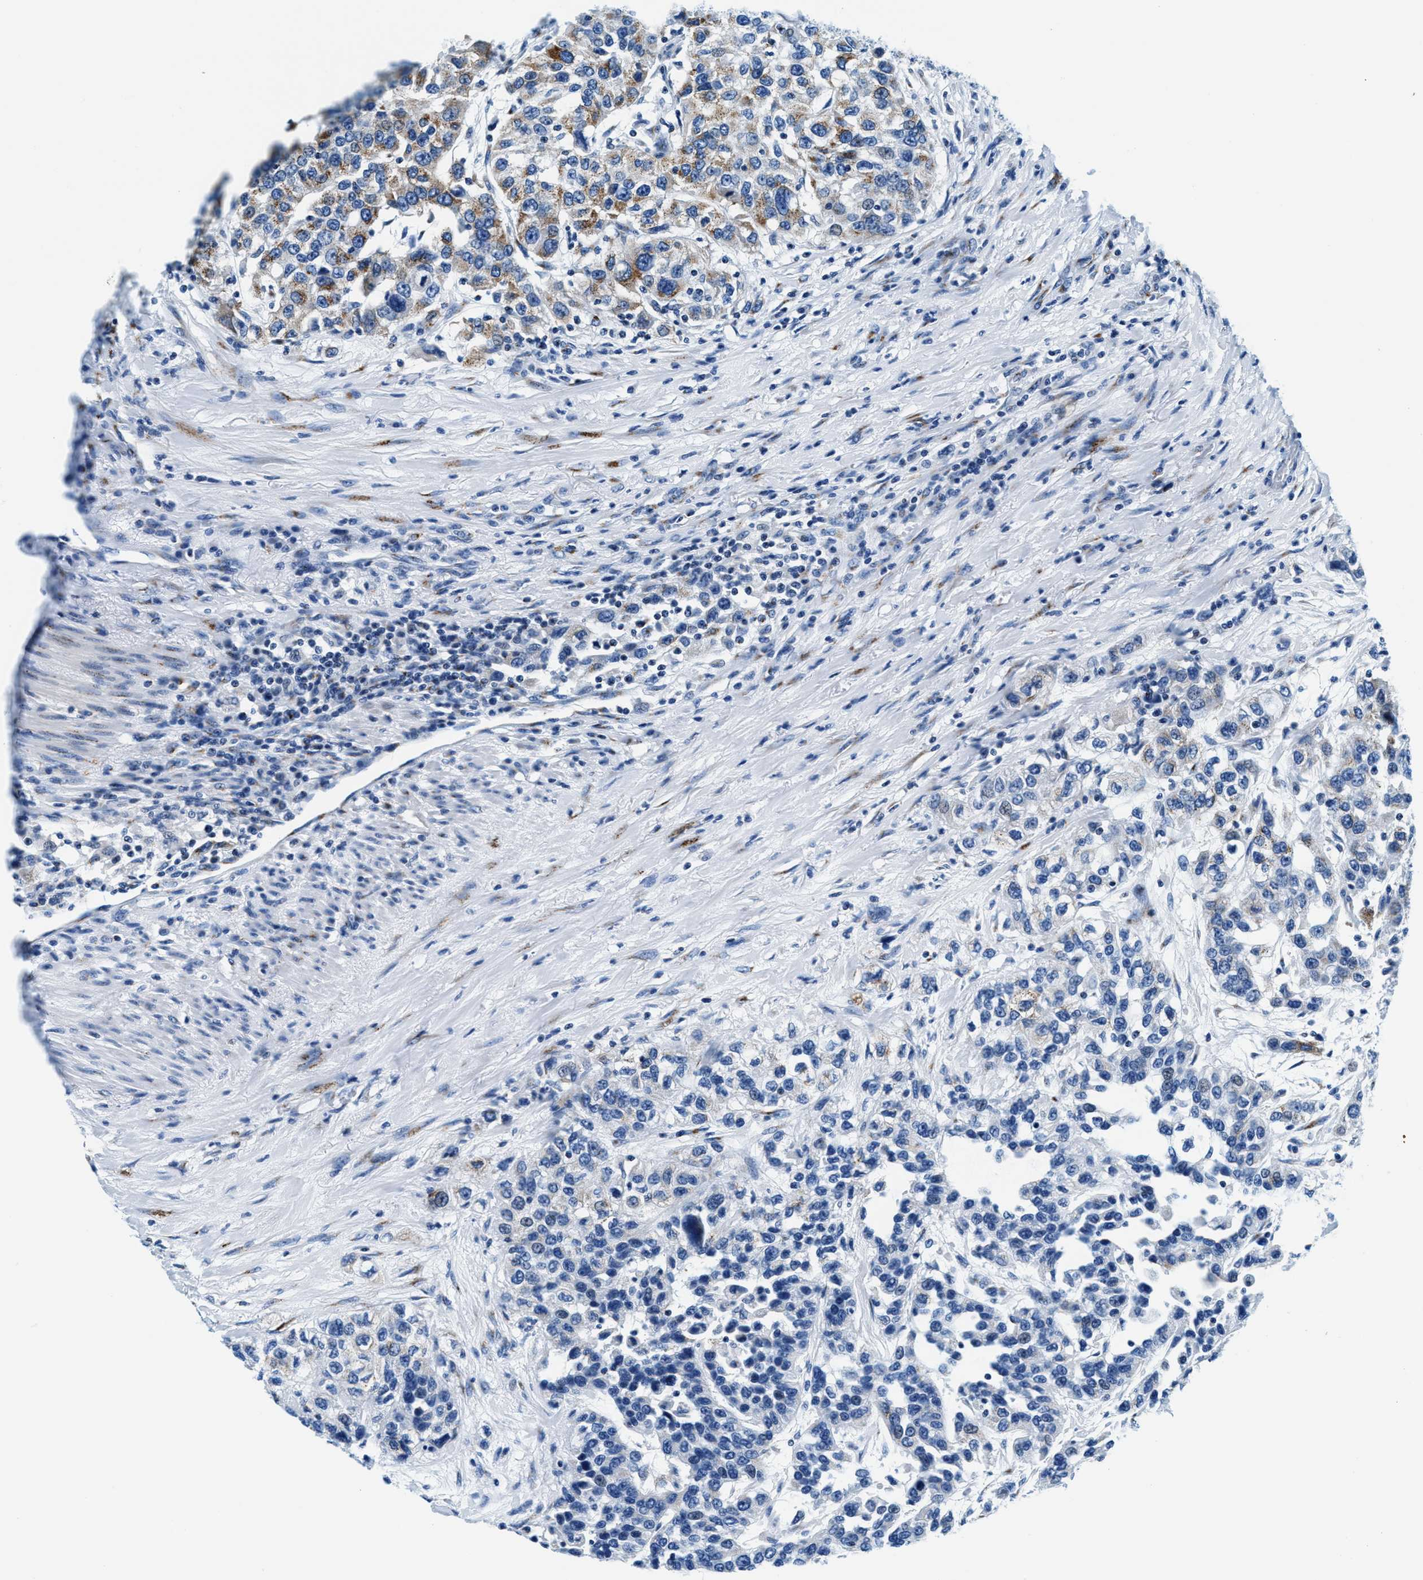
{"staining": {"intensity": "weak", "quantity": "<25%", "location": "cytoplasmic/membranous"}, "tissue": "urothelial cancer", "cell_type": "Tumor cells", "image_type": "cancer", "snomed": [{"axis": "morphology", "description": "Urothelial carcinoma, High grade"}, {"axis": "topography", "description": "Urinary bladder"}], "caption": "Immunohistochemical staining of human urothelial carcinoma (high-grade) exhibits no significant staining in tumor cells.", "gene": "VPS53", "patient": {"sex": "female", "age": 80}}